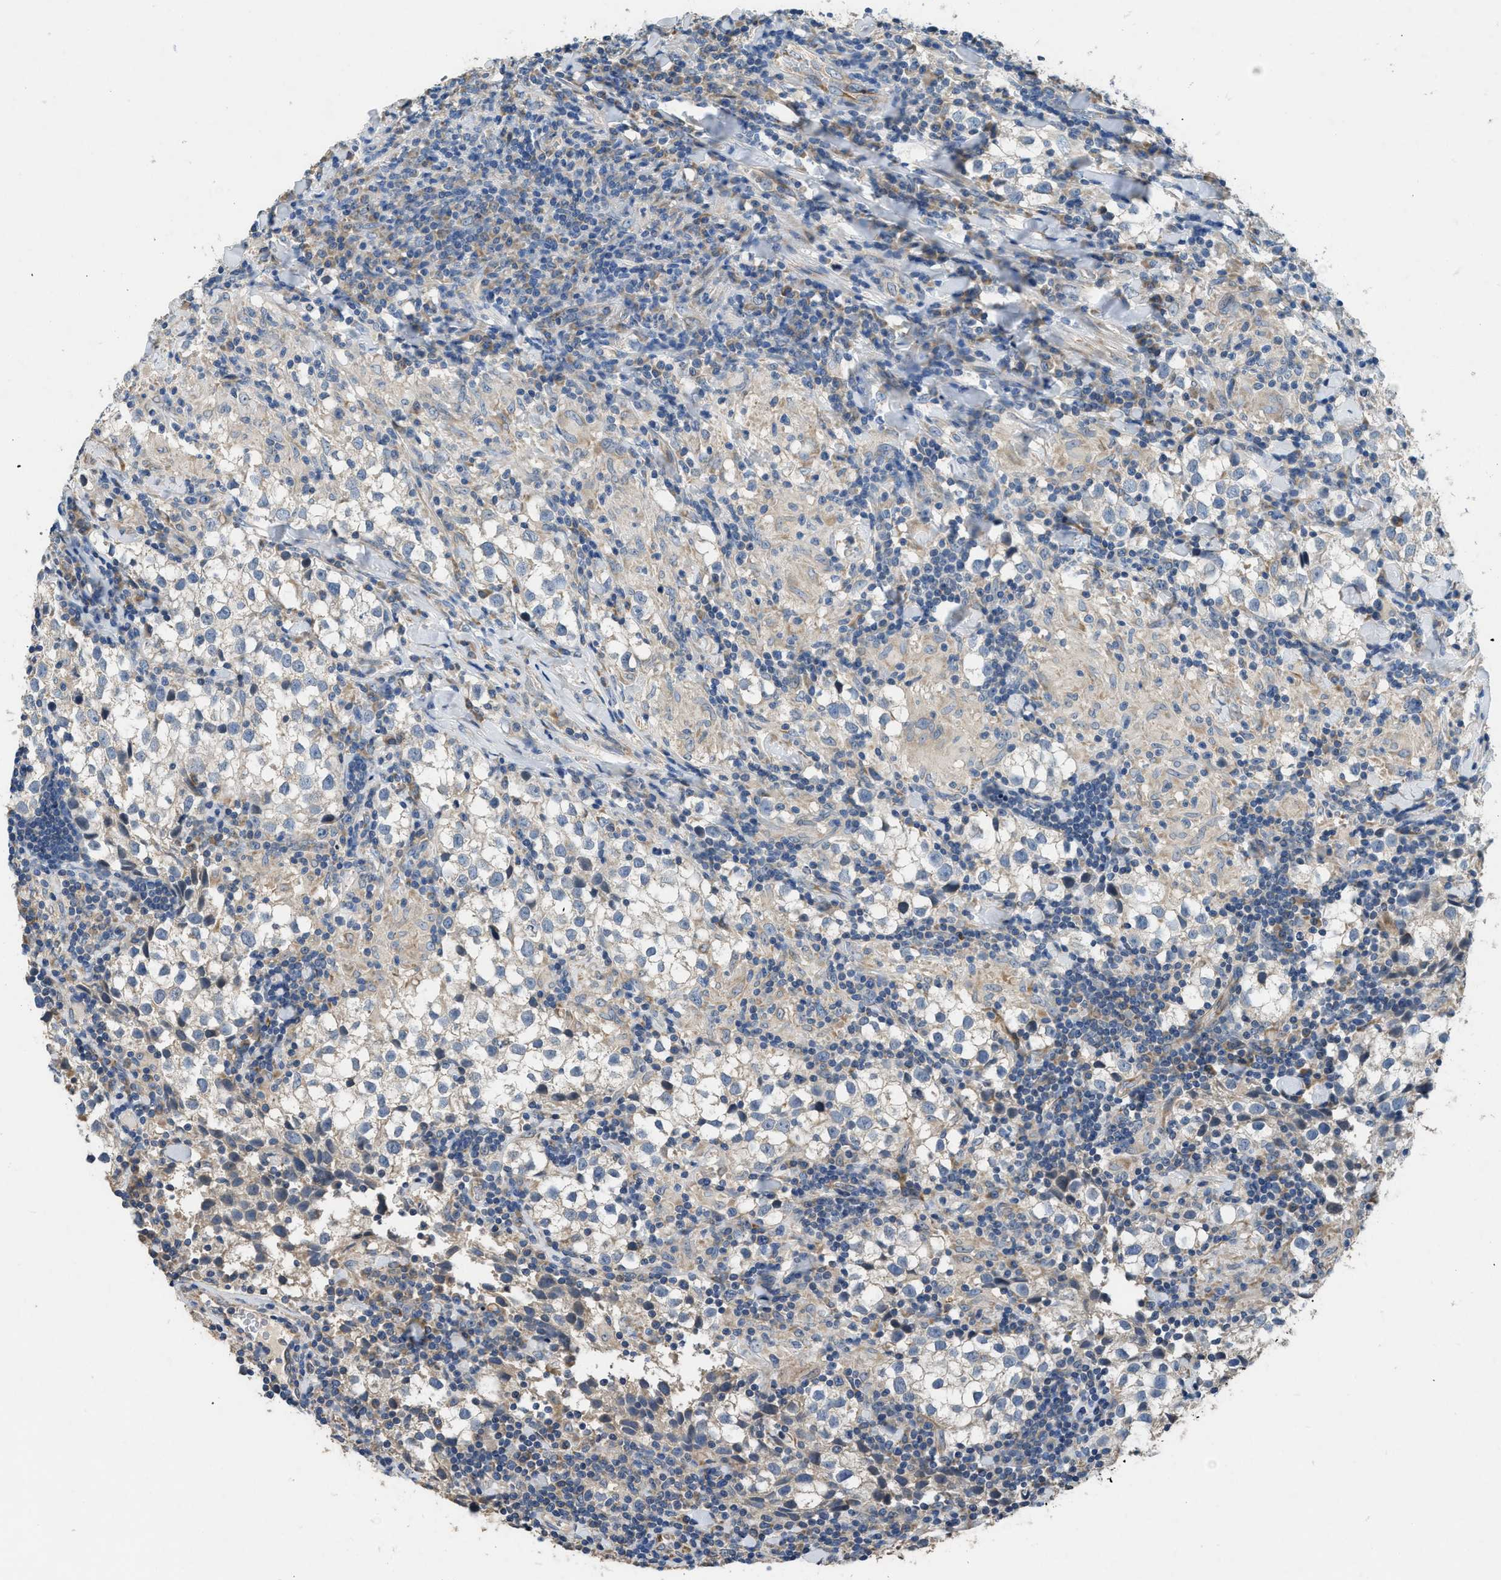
{"staining": {"intensity": "negative", "quantity": "none", "location": "none"}, "tissue": "testis cancer", "cell_type": "Tumor cells", "image_type": "cancer", "snomed": [{"axis": "morphology", "description": "Seminoma, NOS"}, {"axis": "morphology", "description": "Carcinoma, Embryonal, NOS"}, {"axis": "topography", "description": "Testis"}], "caption": "IHC photomicrograph of testis seminoma stained for a protein (brown), which shows no expression in tumor cells. (DAB (3,3'-diaminobenzidine) IHC, high magnification).", "gene": "TMEM150A", "patient": {"sex": "male", "age": 36}}